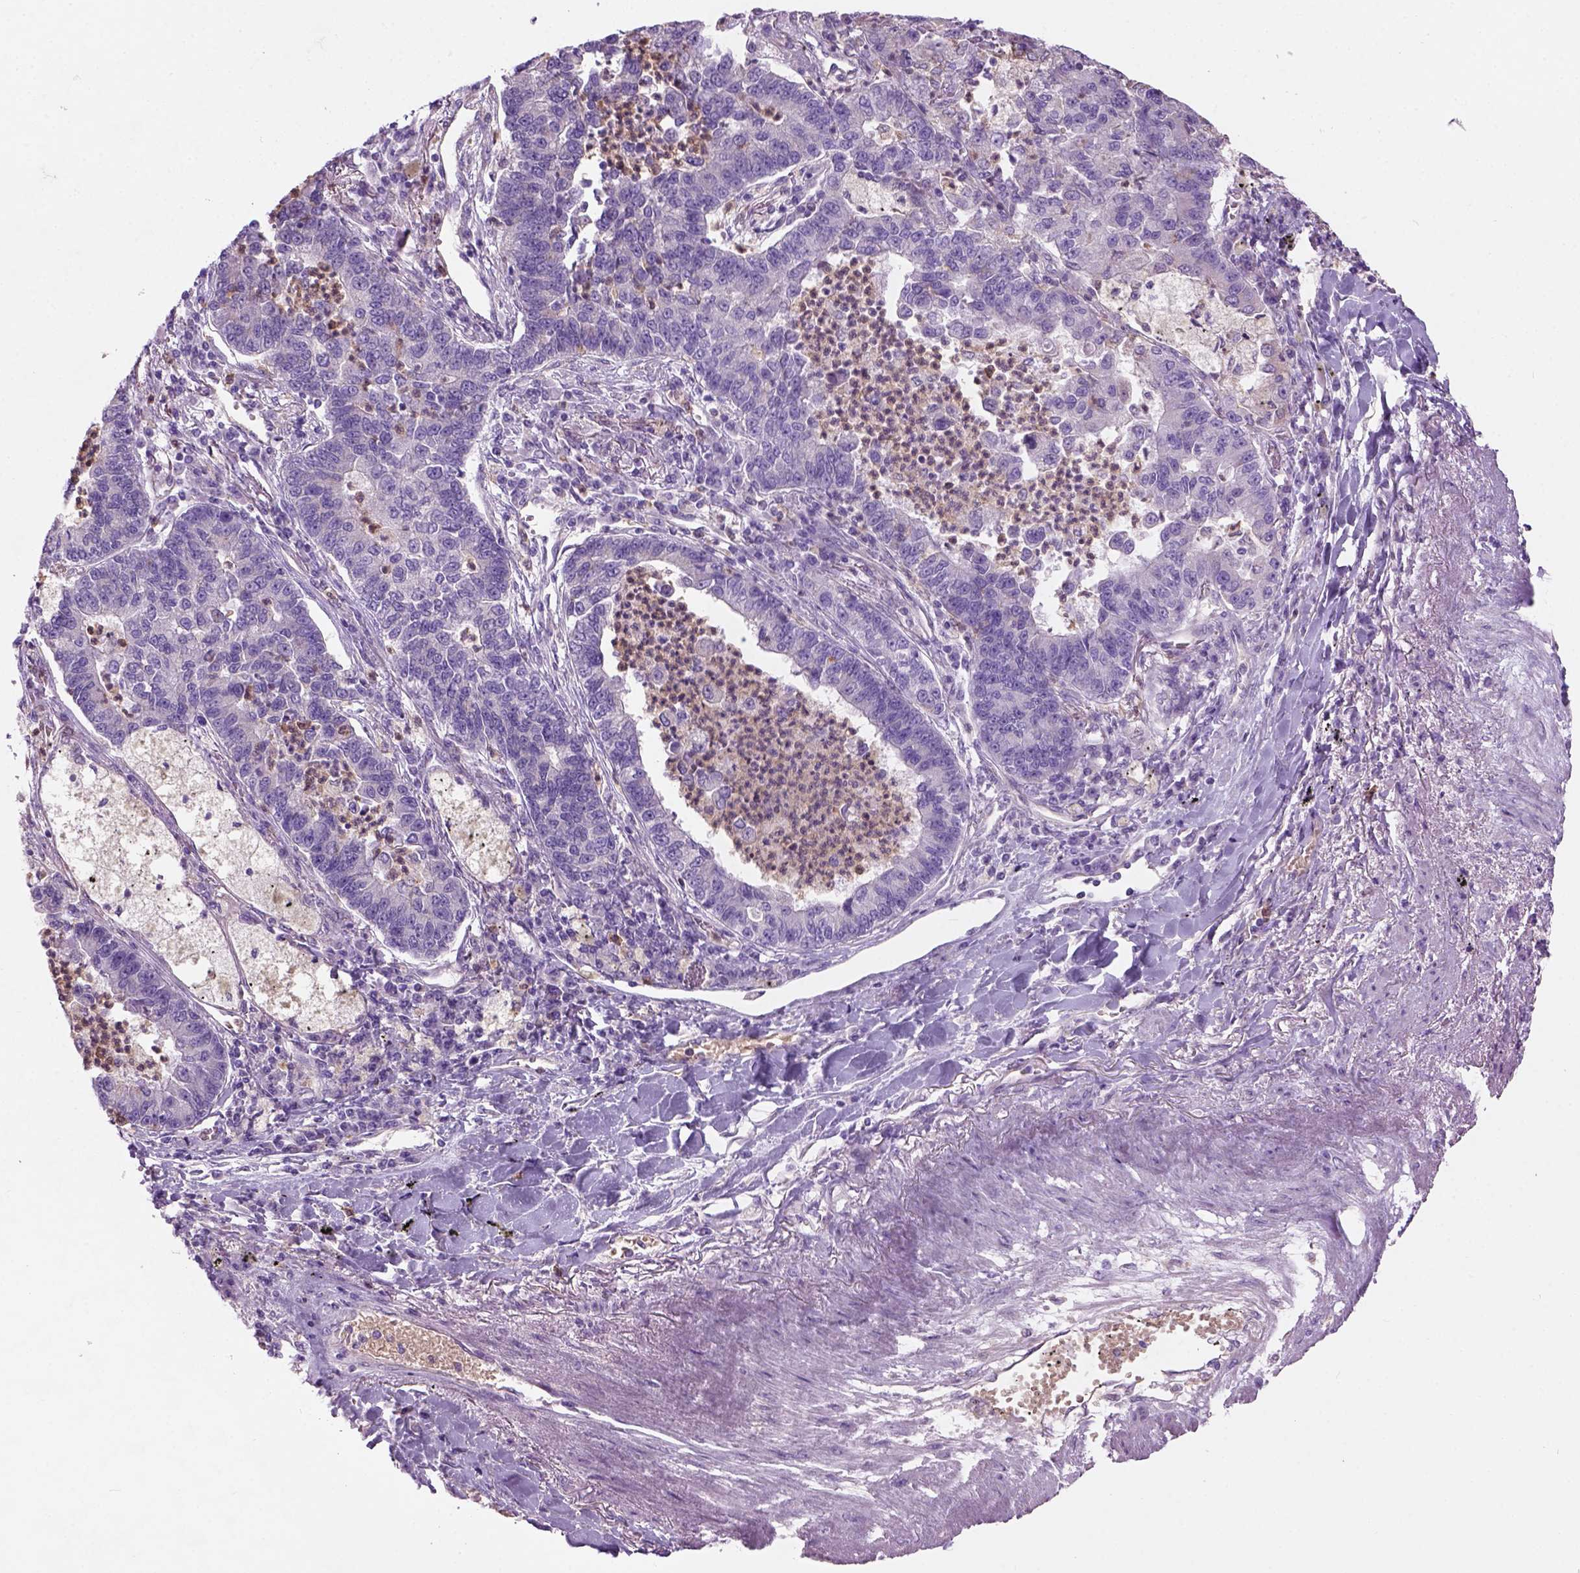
{"staining": {"intensity": "negative", "quantity": "none", "location": "none"}, "tissue": "lung cancer", "cell_type": "Tumor cells", "image_type": "cancer", "snomed": [{"axis": "morphology", "description": "Adenocarcinoma, NOS"}, {"axis": "topography", "description": "Lung"}], "caption": "Tumor cells are negative for protein expression in human adenocarcinoma (lung).", "gene": "CD84", "patient": {"sex": "female", "age": 57}}